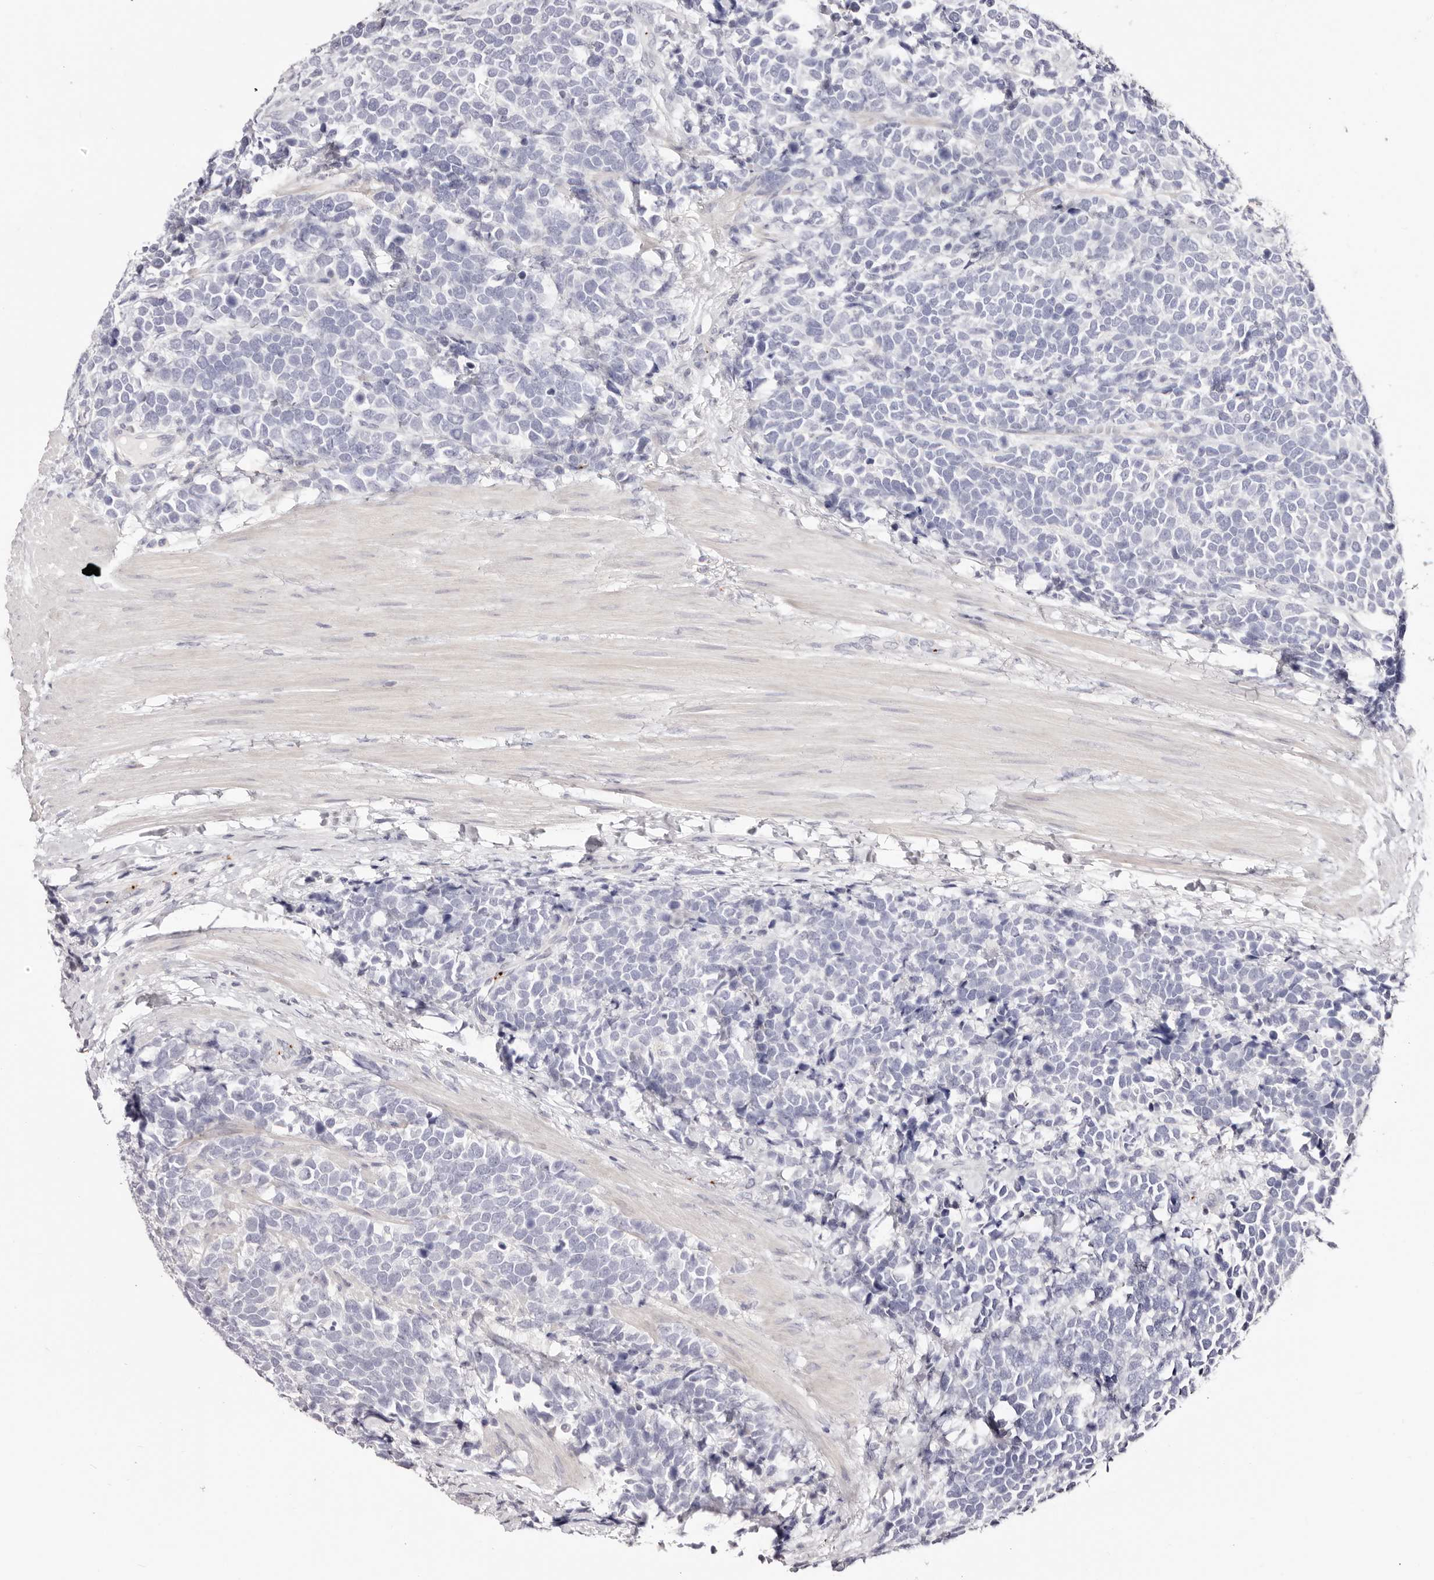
{"staining": {"intensity": "negative", "quantity": "none", "location": "none"}, "tissue": "urothelial cancer", "cell_type": "Tumor cells", "image_type": "cancer", "snomed": [{"axis": "morphology", "description": "Urothelial carcinoma, High grade"}, {"axis": "topography", "description": "Urinary bladder"}], "caption": "Protein analysis of high-grade urothelial carcinoma shows no significant expression in tumor cells. (Stains: DAB immunohistochemistry (IHC) with hematoxylin counter stain, Microscopy: brightfield microscopy at high magnification).", "gene": "PF4", "patient": {"sex": "female", "age": 82}}